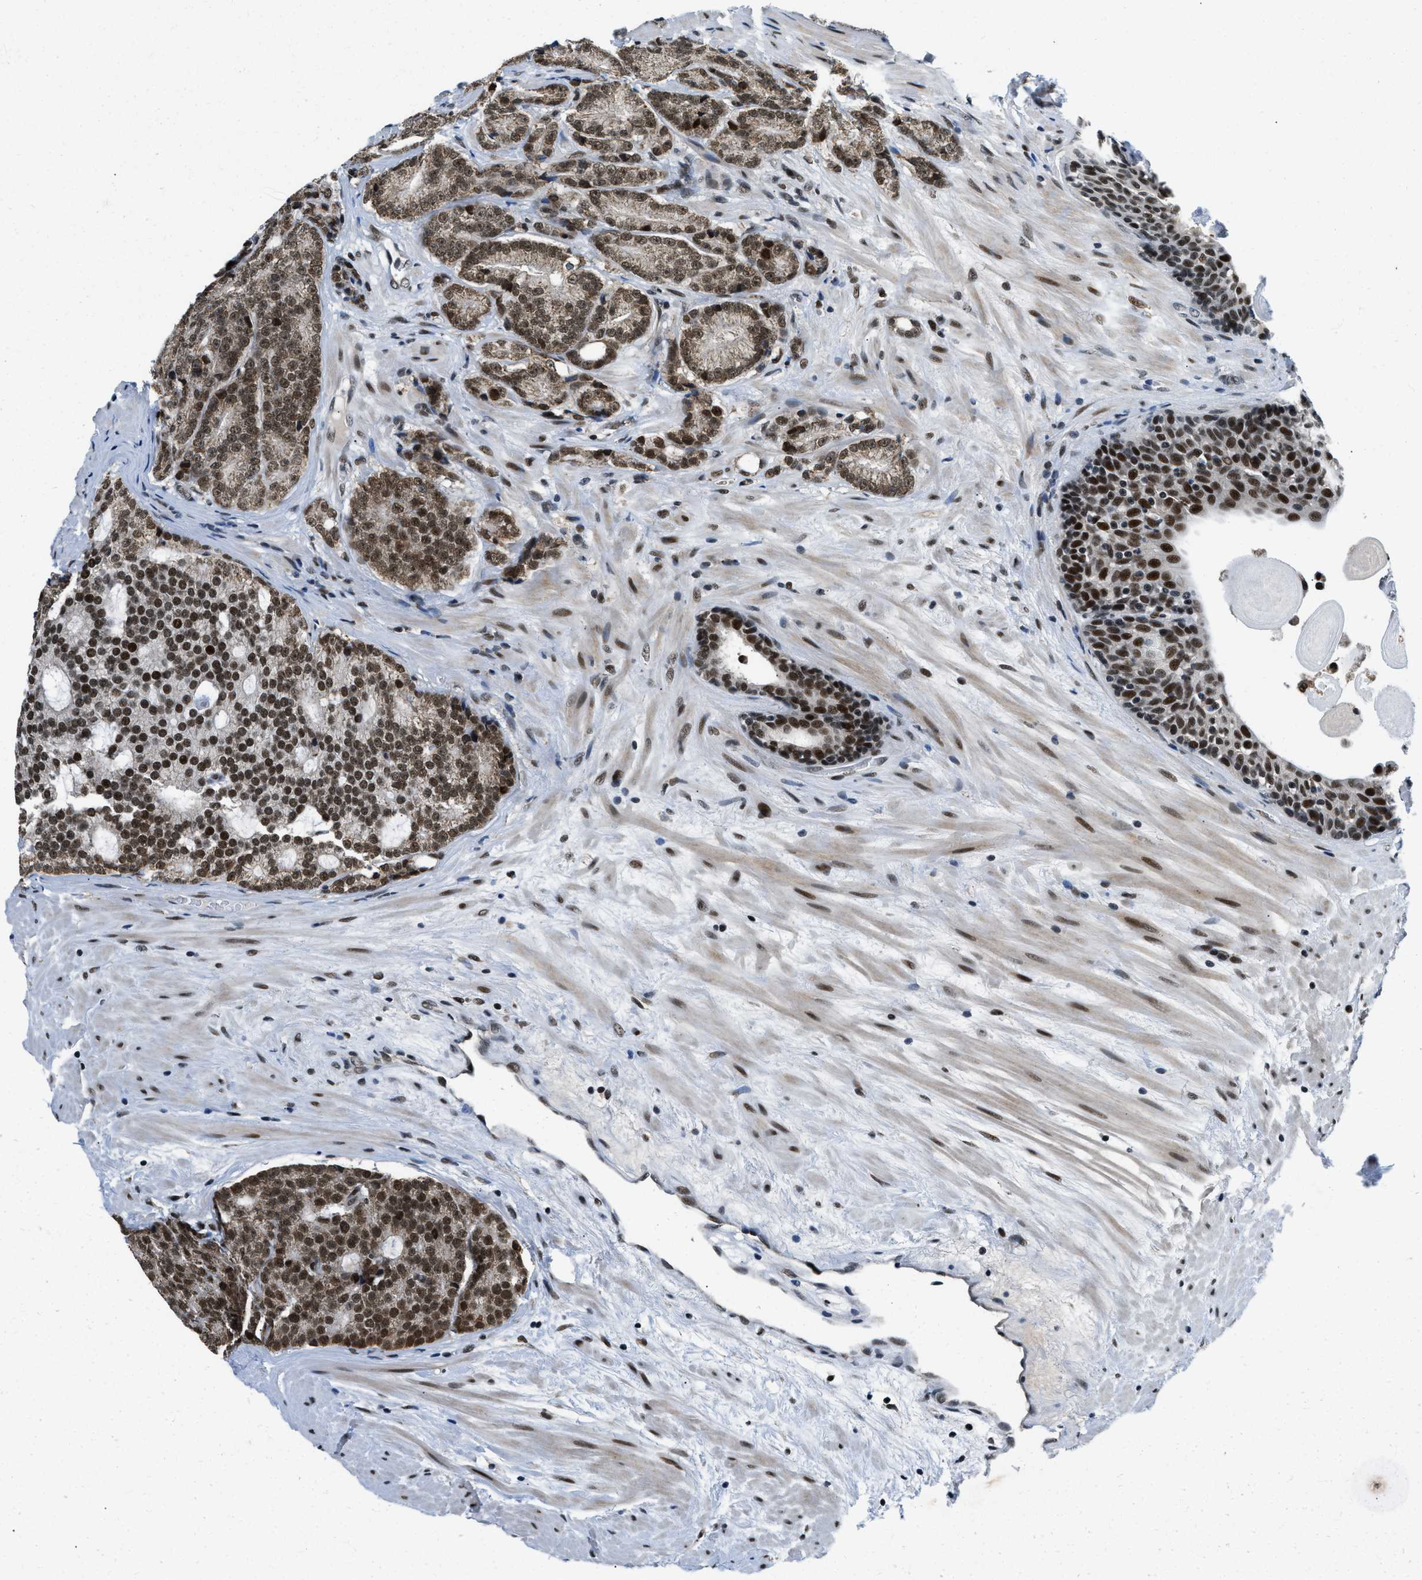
{"staining": {"intensity": "strong", "quantity": ">75%", "location": "nuclear"}, "tissue": "prostate cancer", "cell_type": "Tumor cells", "image_type": "cancer", "snomed": [{"axis": "morphology", "description": "Adenocarcinoma, High grade"}, {"axis": "topography", "description": "Prostate"}], "caption": "The histopathology image exhibits immunohistochemical staining of prostate cancer. There is strong nuclear staining is present in approximately >75% of tumor cells.", "gene": "KDM3B", "patient": {"sex": "male", "age": 61}}